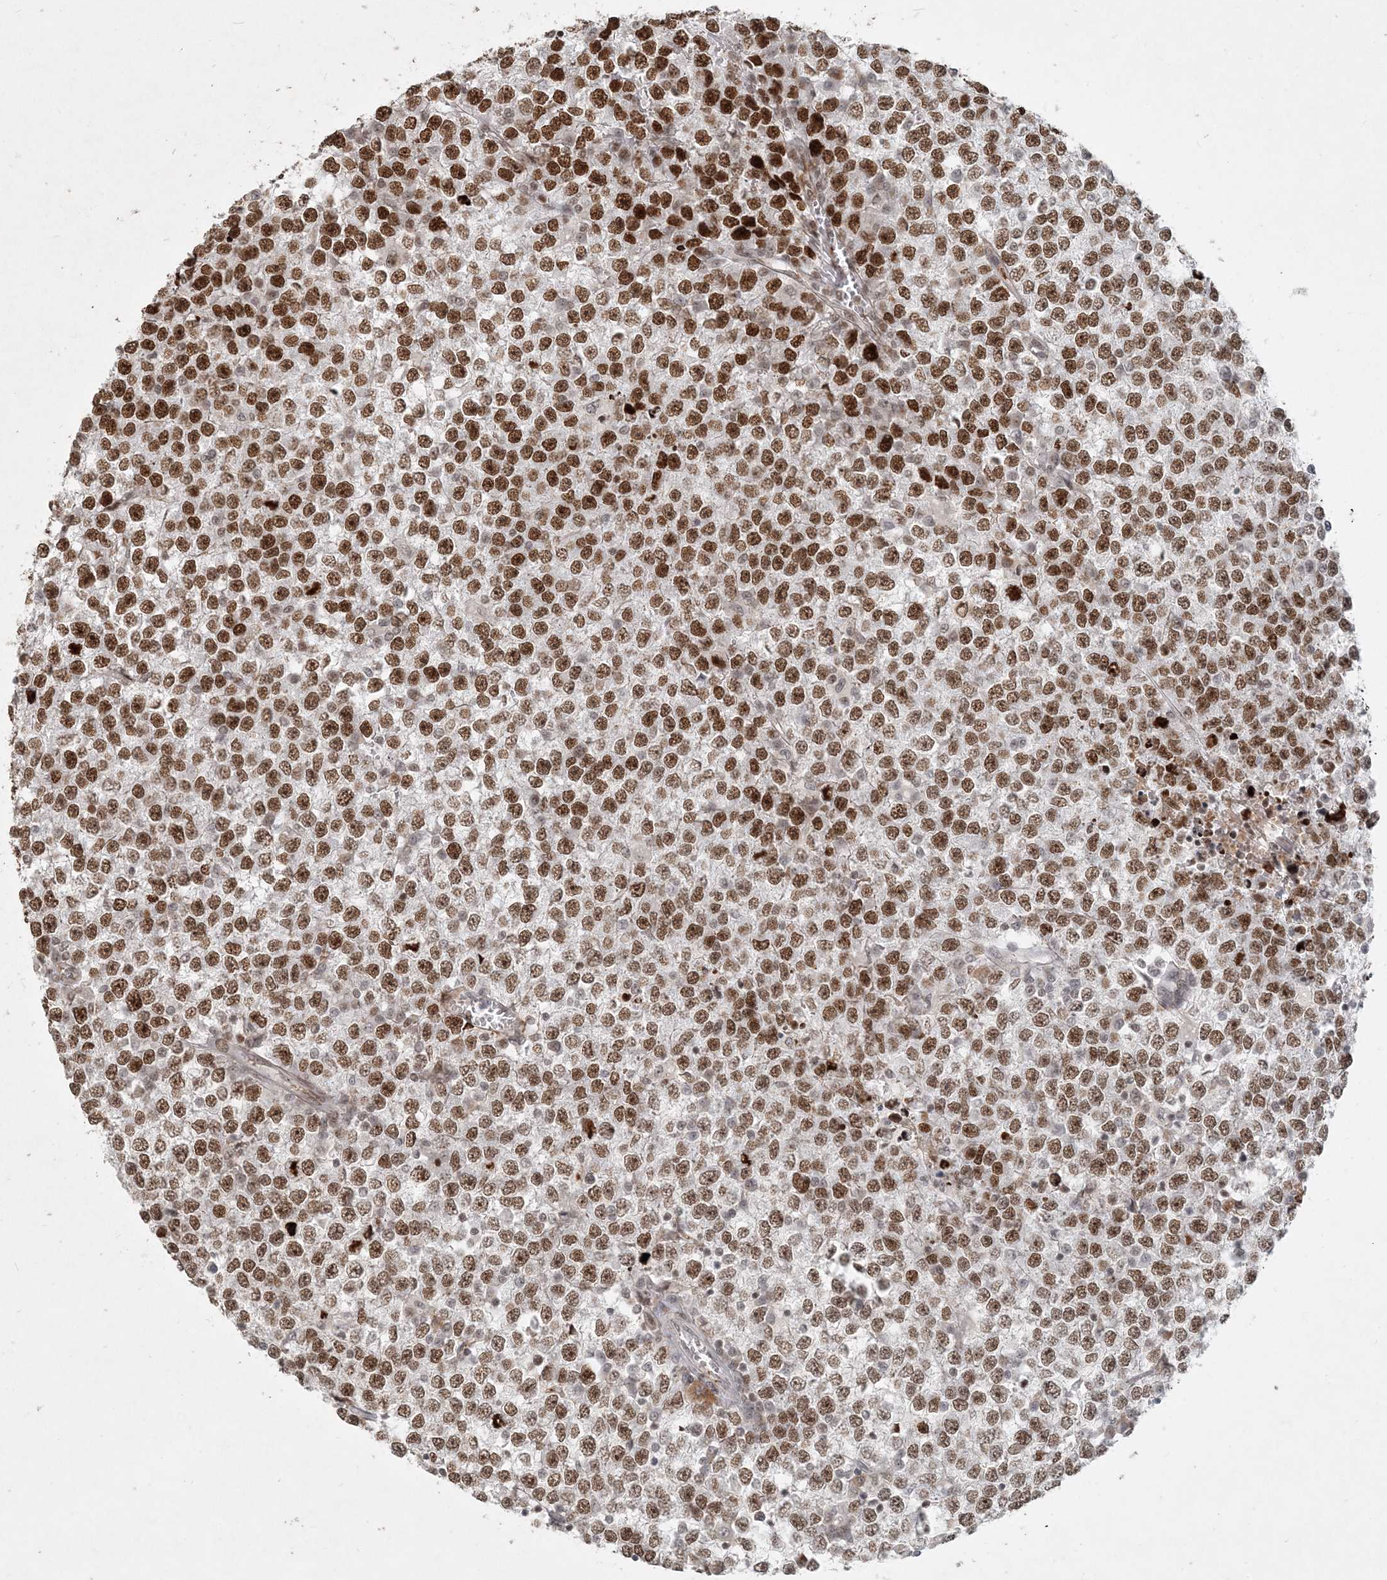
{"staining": {"intensity": "strong", "quantity": ">75%", "location": "nuclear"}, "tissue": "testis cancer", "cell_type": "Tumor cells", "image_type": "cancer", "snomed": [{"axis": "morphology", "description": "Seminoma, NOS"}, {"axis": "topography", "description": "Testis"}], "caption": "Seminoma (testis) tissue displays strong nuclear staining in about >75% of tumor cells Nuclei are stained in blue.", "gene": "BAZ1B", "patient": {"sex": "male", "age": 65}}